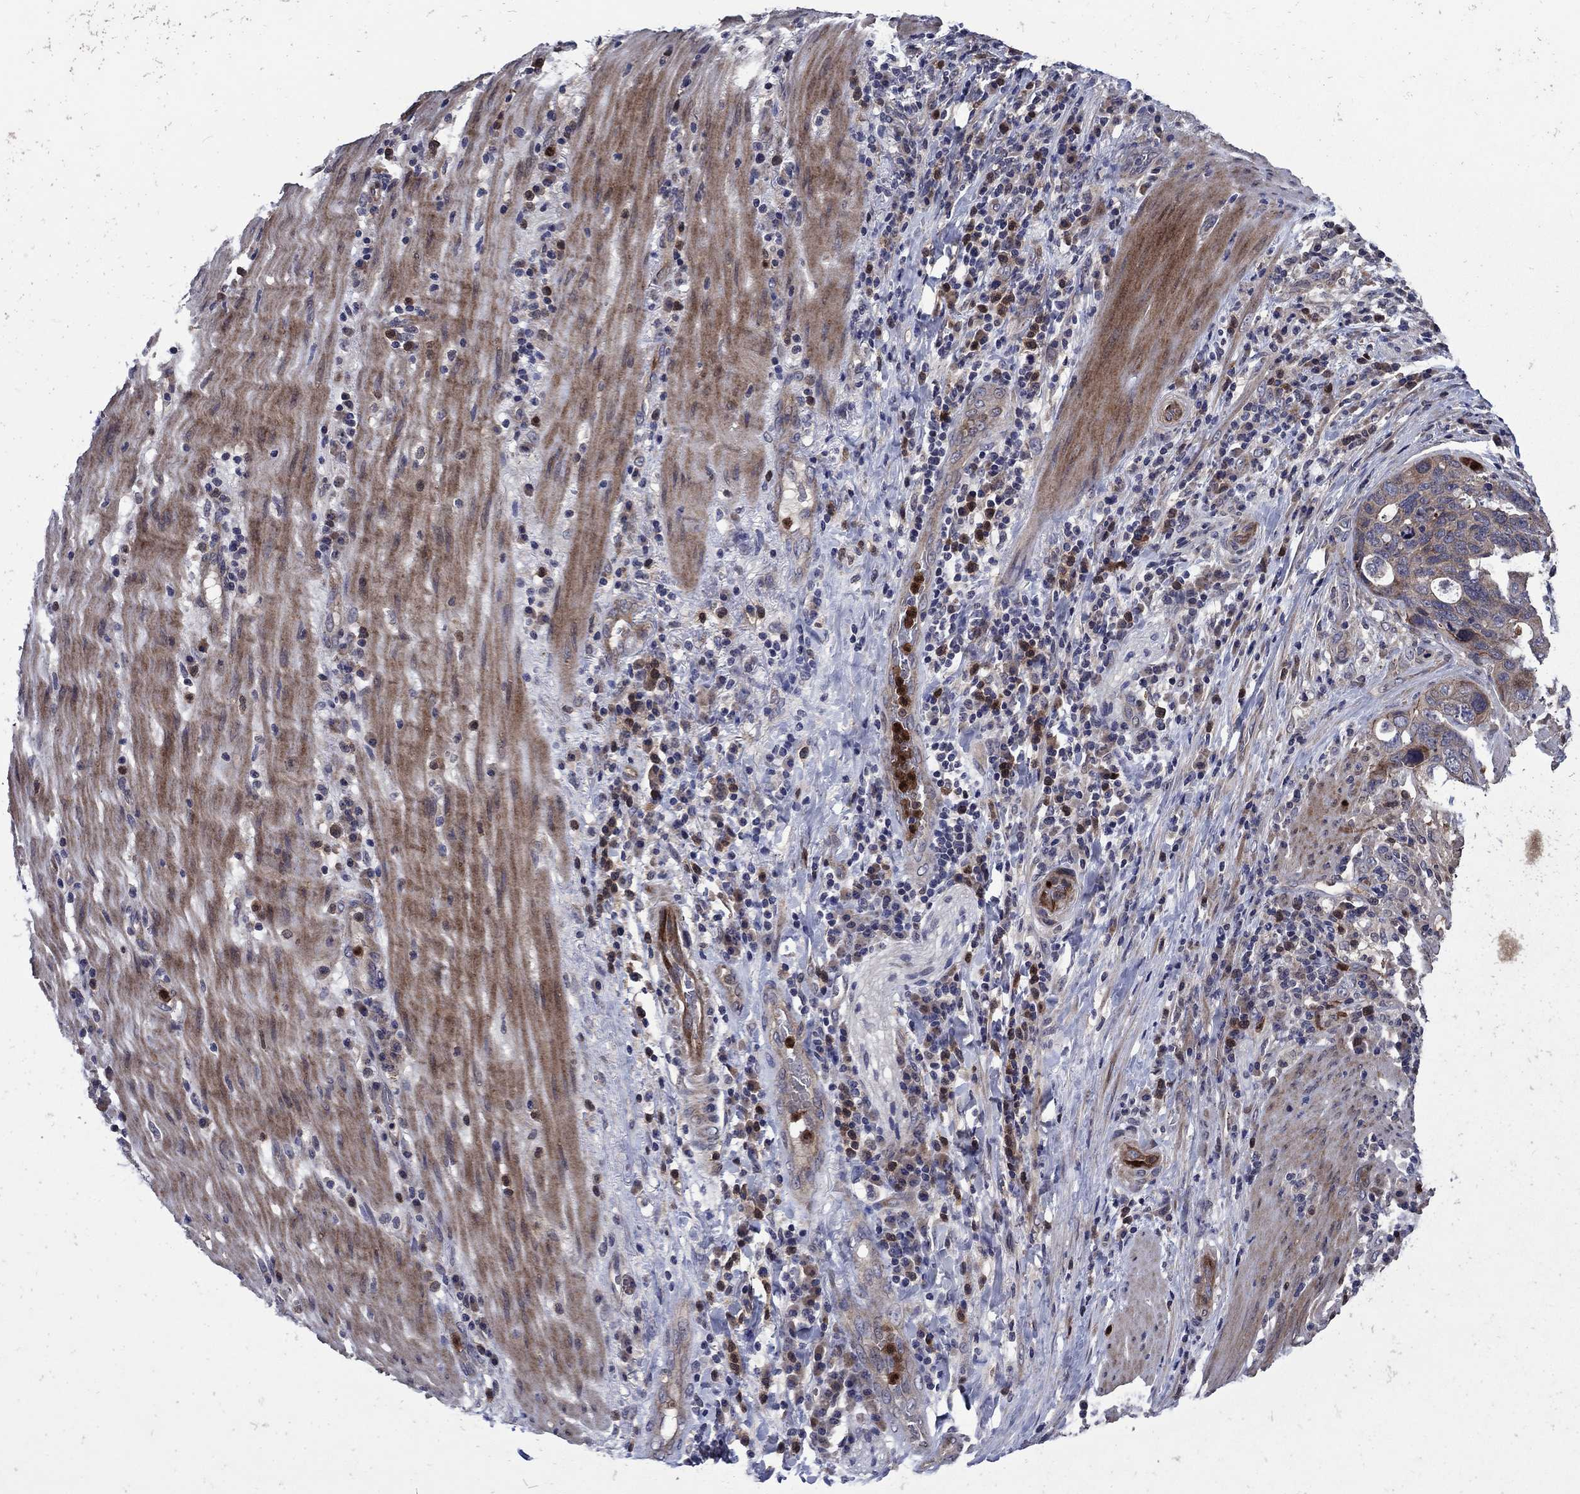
{"staining": {"intensity": "moderate", "quantity": ">75%", "location": "cytoplasmic/membranous"}, "tissue": "stomach cancer", "cell_type": "Tumor cells", "image_type": "cancer", "snomed": [{"axis": "morphology", "description": "Adenocarcinoma, NOS"}, {"axis": "topography", "description": "Stomach"}], "caption": "Stomach cancer stained with immunohistochemistry (IHC) reveals moderate cytoplasmic/membranous positivity in approximately >75% of tumor cells.", "gene": "MSRB1", "patient": {"sex": "male", "age": 54}}